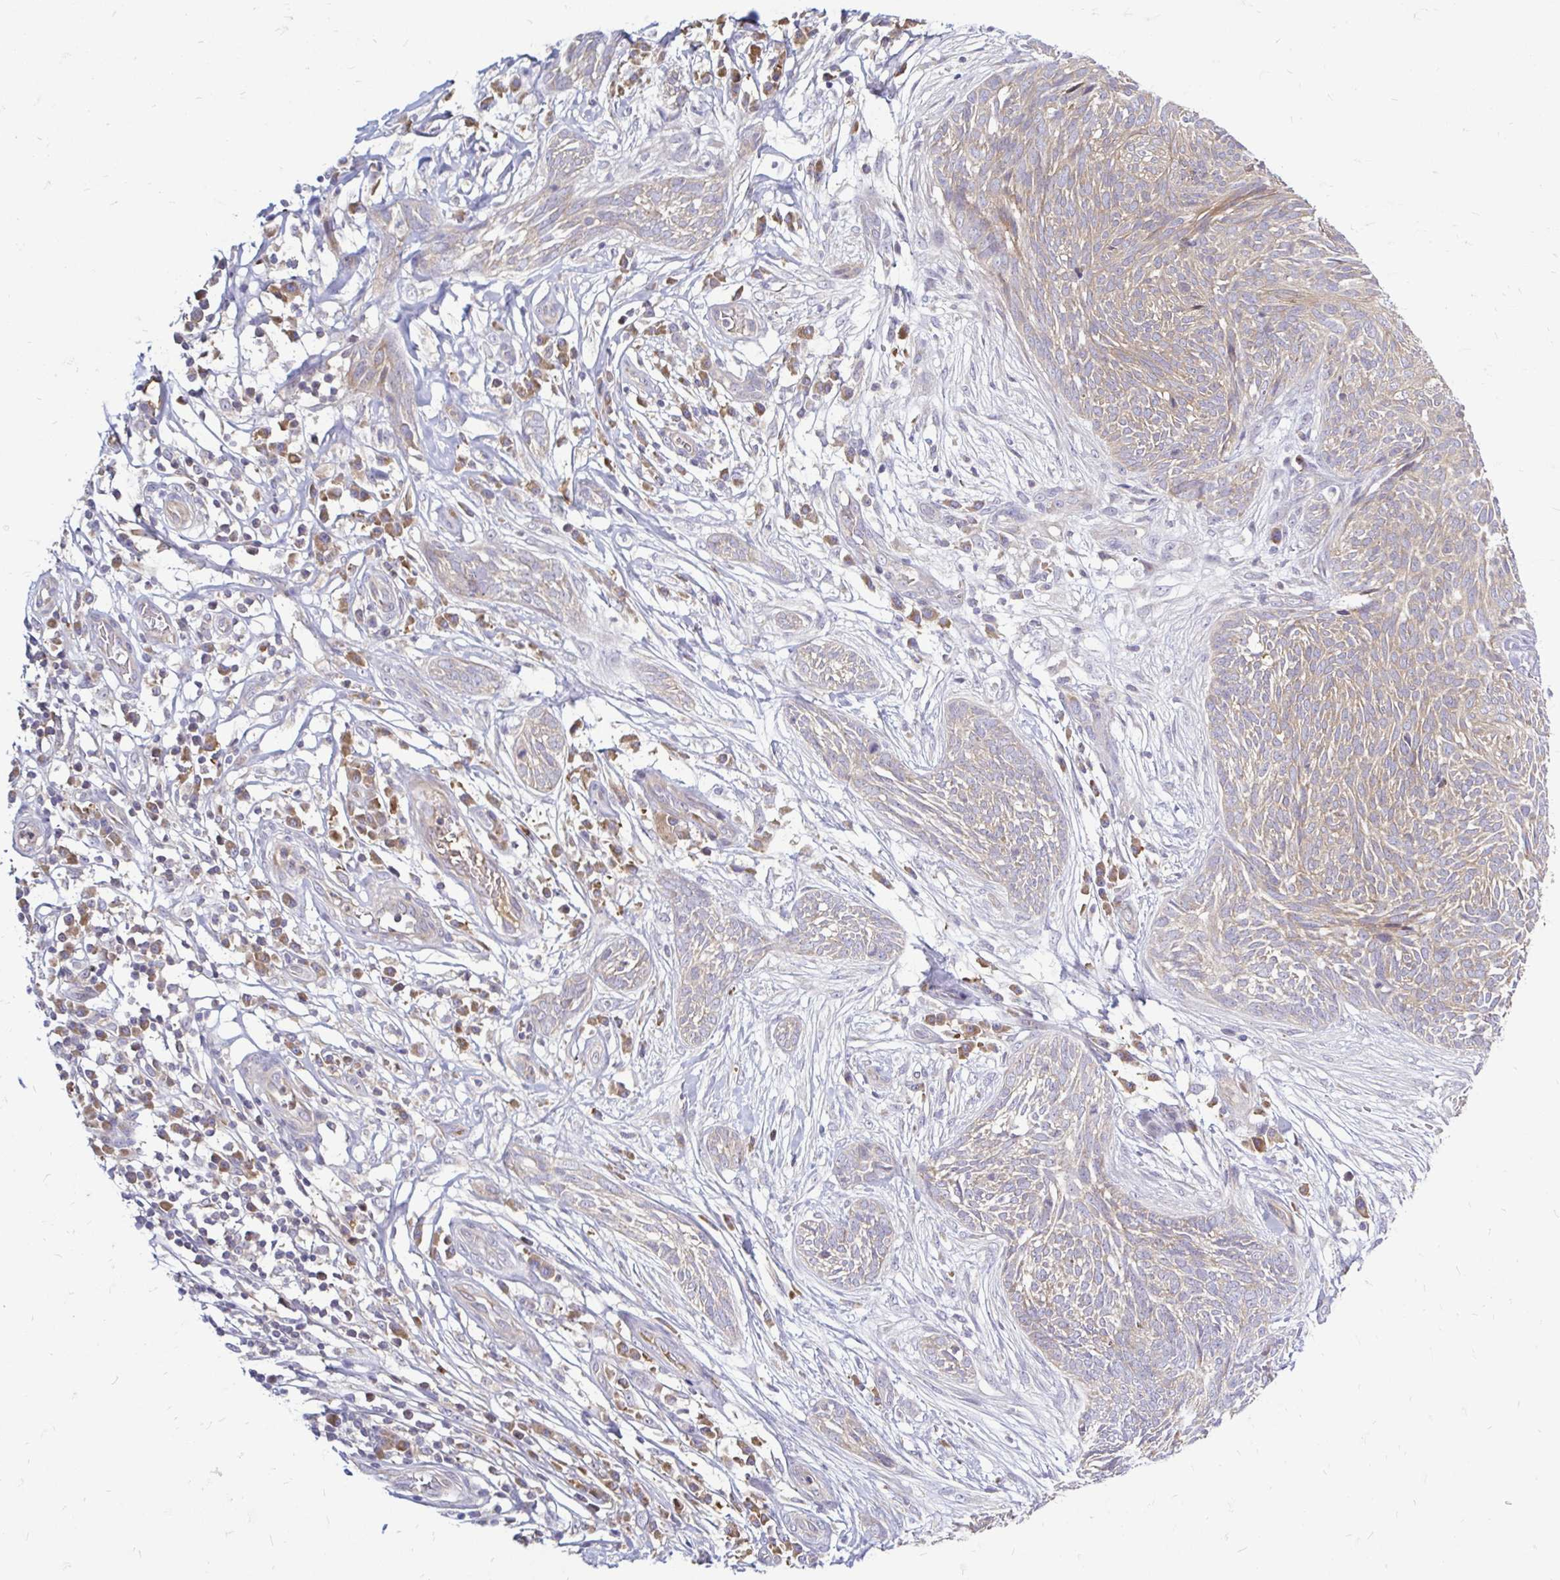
{"staining": {"intensity": "weak", "quantity": "25%-75%", "location": "cytoplasmic/membranous"}, "tissue": "skin cancer", "cell_type": "Tumor cells", "image_type": "cancer", "snomed": [{"axis": "morphology", "description": "Basal cell carcinoma"}, {"axis": "topography", "description": "Skin"}, {"axis": "topography", "description": "Skin, foot"}], "caption": "A brown stain labels weak cytoplasmic/membranous expression of a protein in human skin basal cell carcinoma tumor cells.", "gene": "ARHGEF37", "patient": {"sex": "female", "age": 86}}